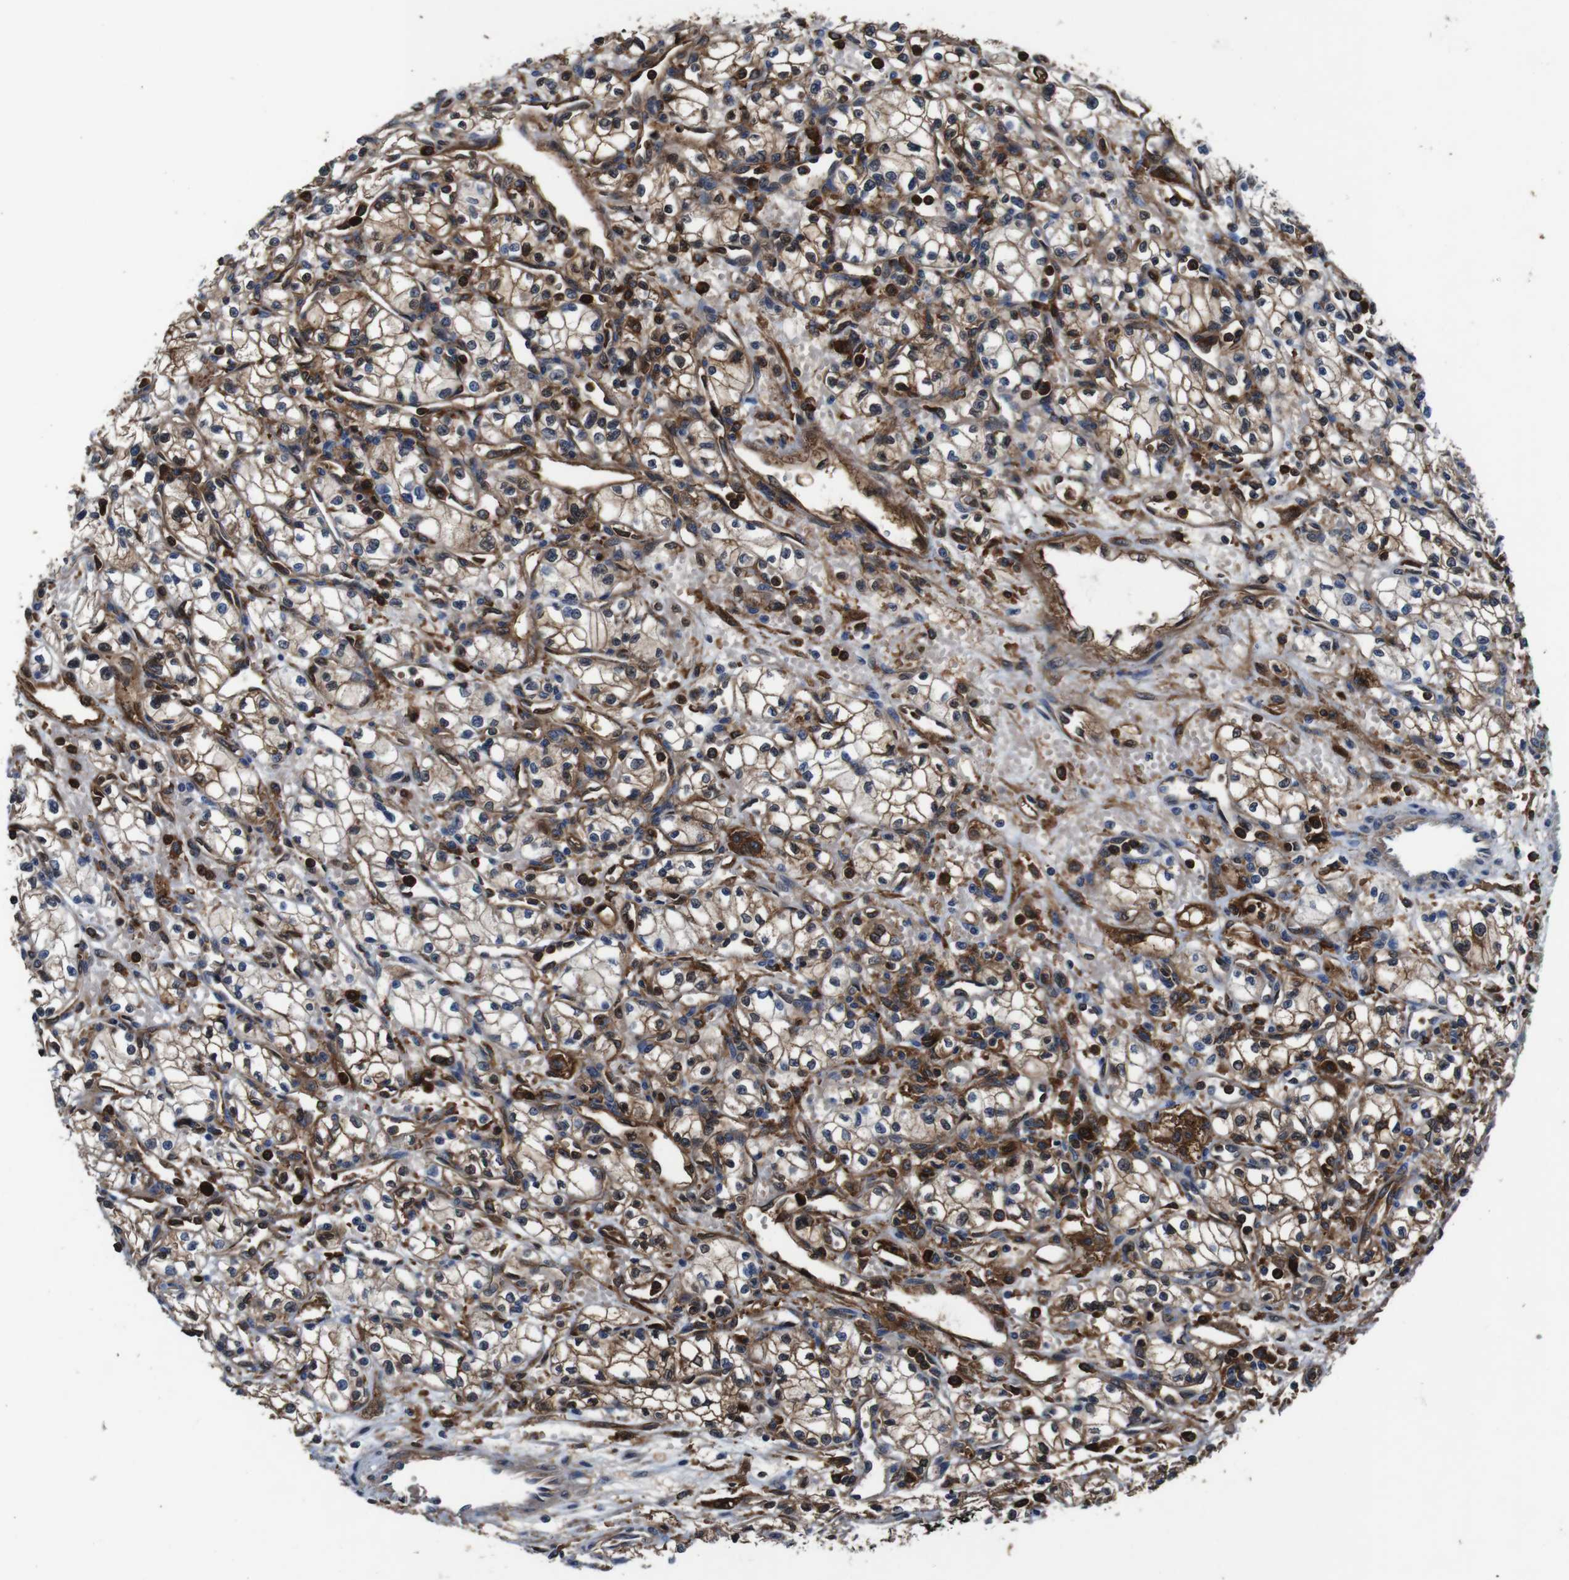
{"staining": {"intensity": "strong", "quantity": "25%-75%", "location": "cytoplasmic/membranous,nuclear"}, "tissue": "renal cancer", "cell_type": "Tumor cells", "image_type": "cancer", "snomed": [{"axis": "morphology", "description": "Normal tissue, NOS"}, {"axis": "morphology", "description": "Adenocarcinoma, NOS"}, {"axis": "topography", "description": "Kidney"}], "caption": "High-magnification brightfield microscopy of adenocarcinoma (renal) stained with DAB (3,3'-diaminobenzidine) (brown) and counterstained with hematoxylin (blue). tumor cells exhibit strong cytoplasmic/membranous and nuclear staining is present in about25%-75% of cells.", "gene": "ANXA1", "patient": {"sex": "male", "age": 59}}